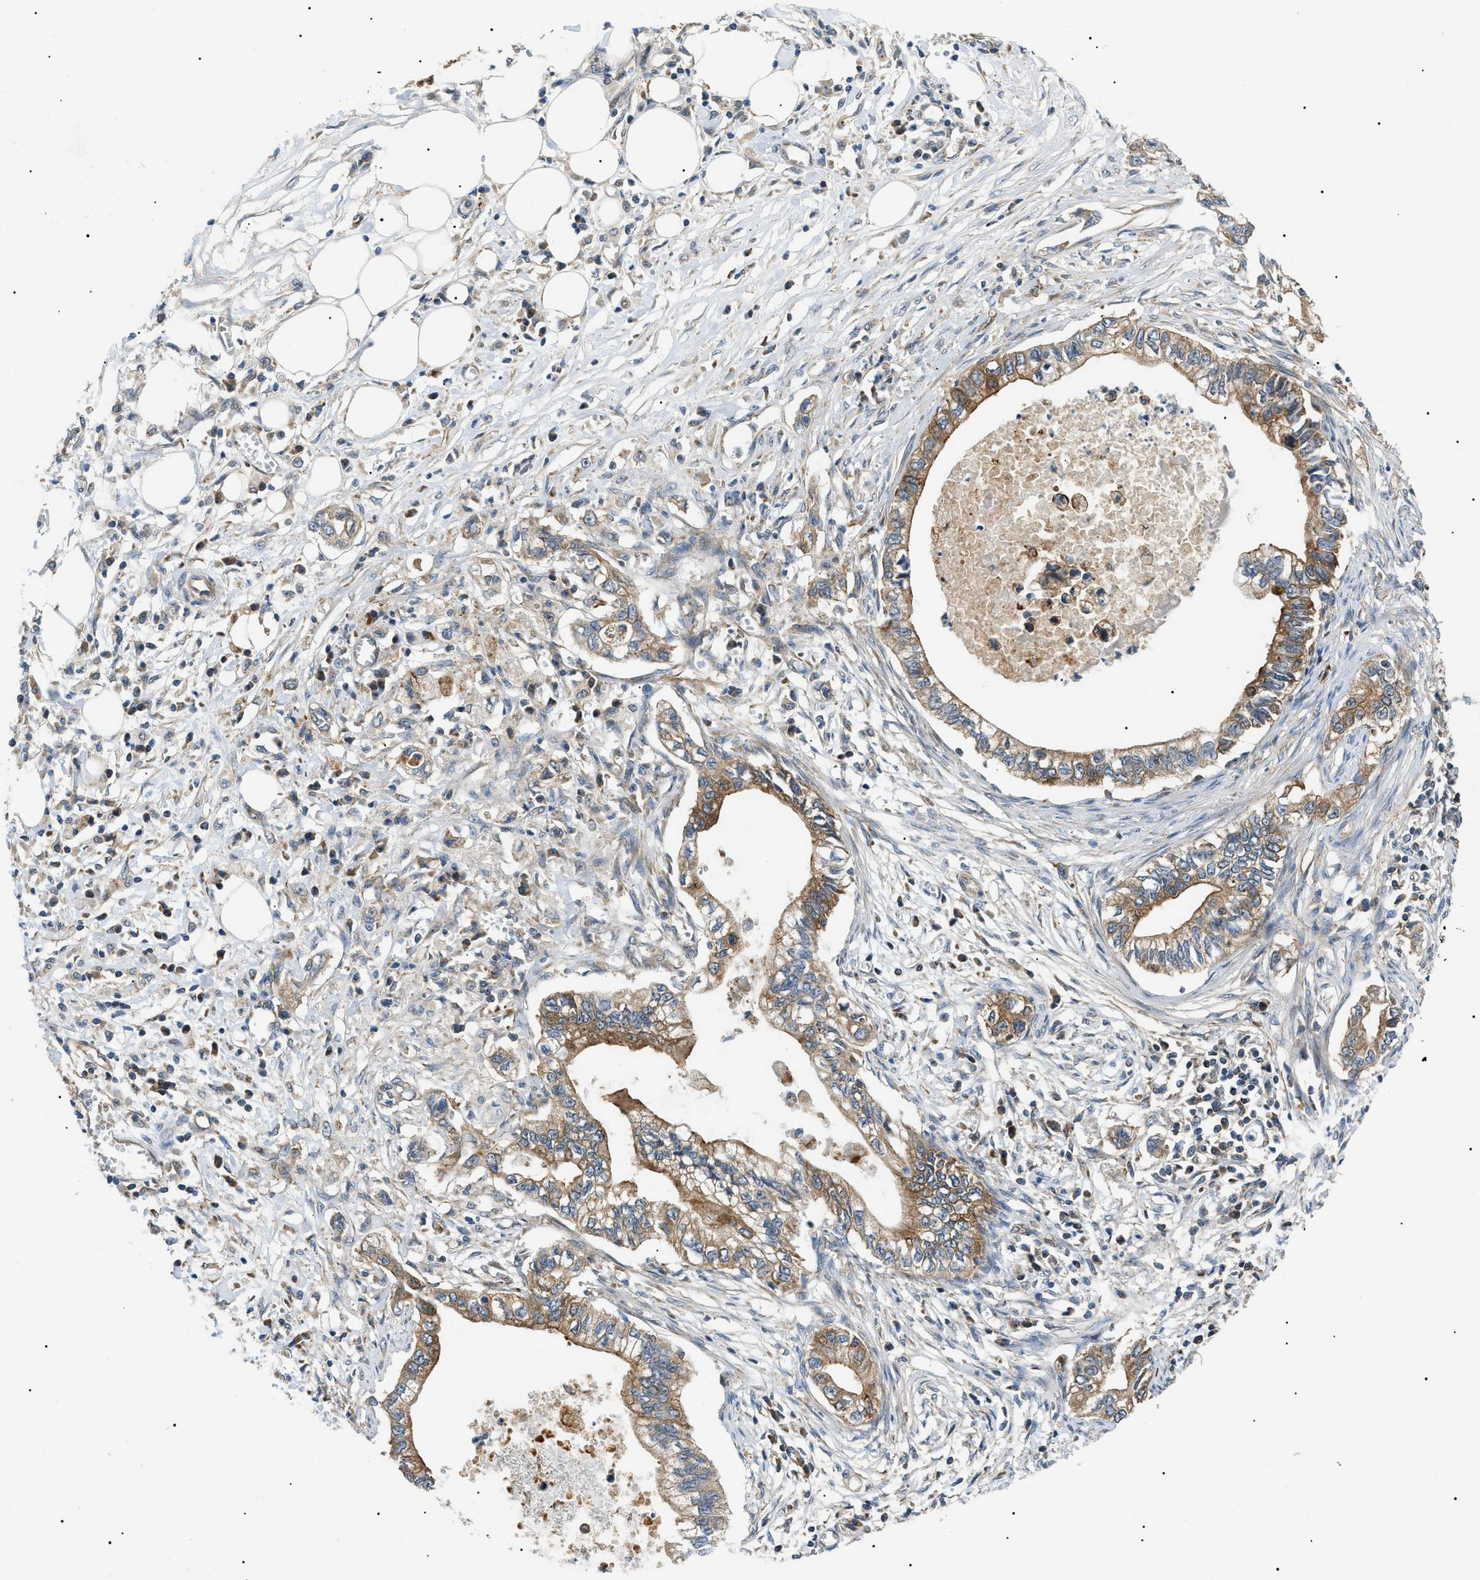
{"staining": {"intensity": "moderate", "quantity": ">75%", "location": "cytoplasmic/membranous"}, "tissue": "pancreatic cancer", "cell_type": "Tumor cells", "image_type": "cancer", "snomed": [{"axis": "morphology", "description": "Adenocarcinoma, NOS"}, {"axis": "topography", "description": "Pancreas"}], "caption": "Pancreatic cancer (adenocarcinoma) stained with DAB IHC displays medium levels of moderate cytoplasmic/membranous staining in approximately >75% of tumor cells.", "gene": "SRPK1", "patient": {"sex": "male", "age": 56}}